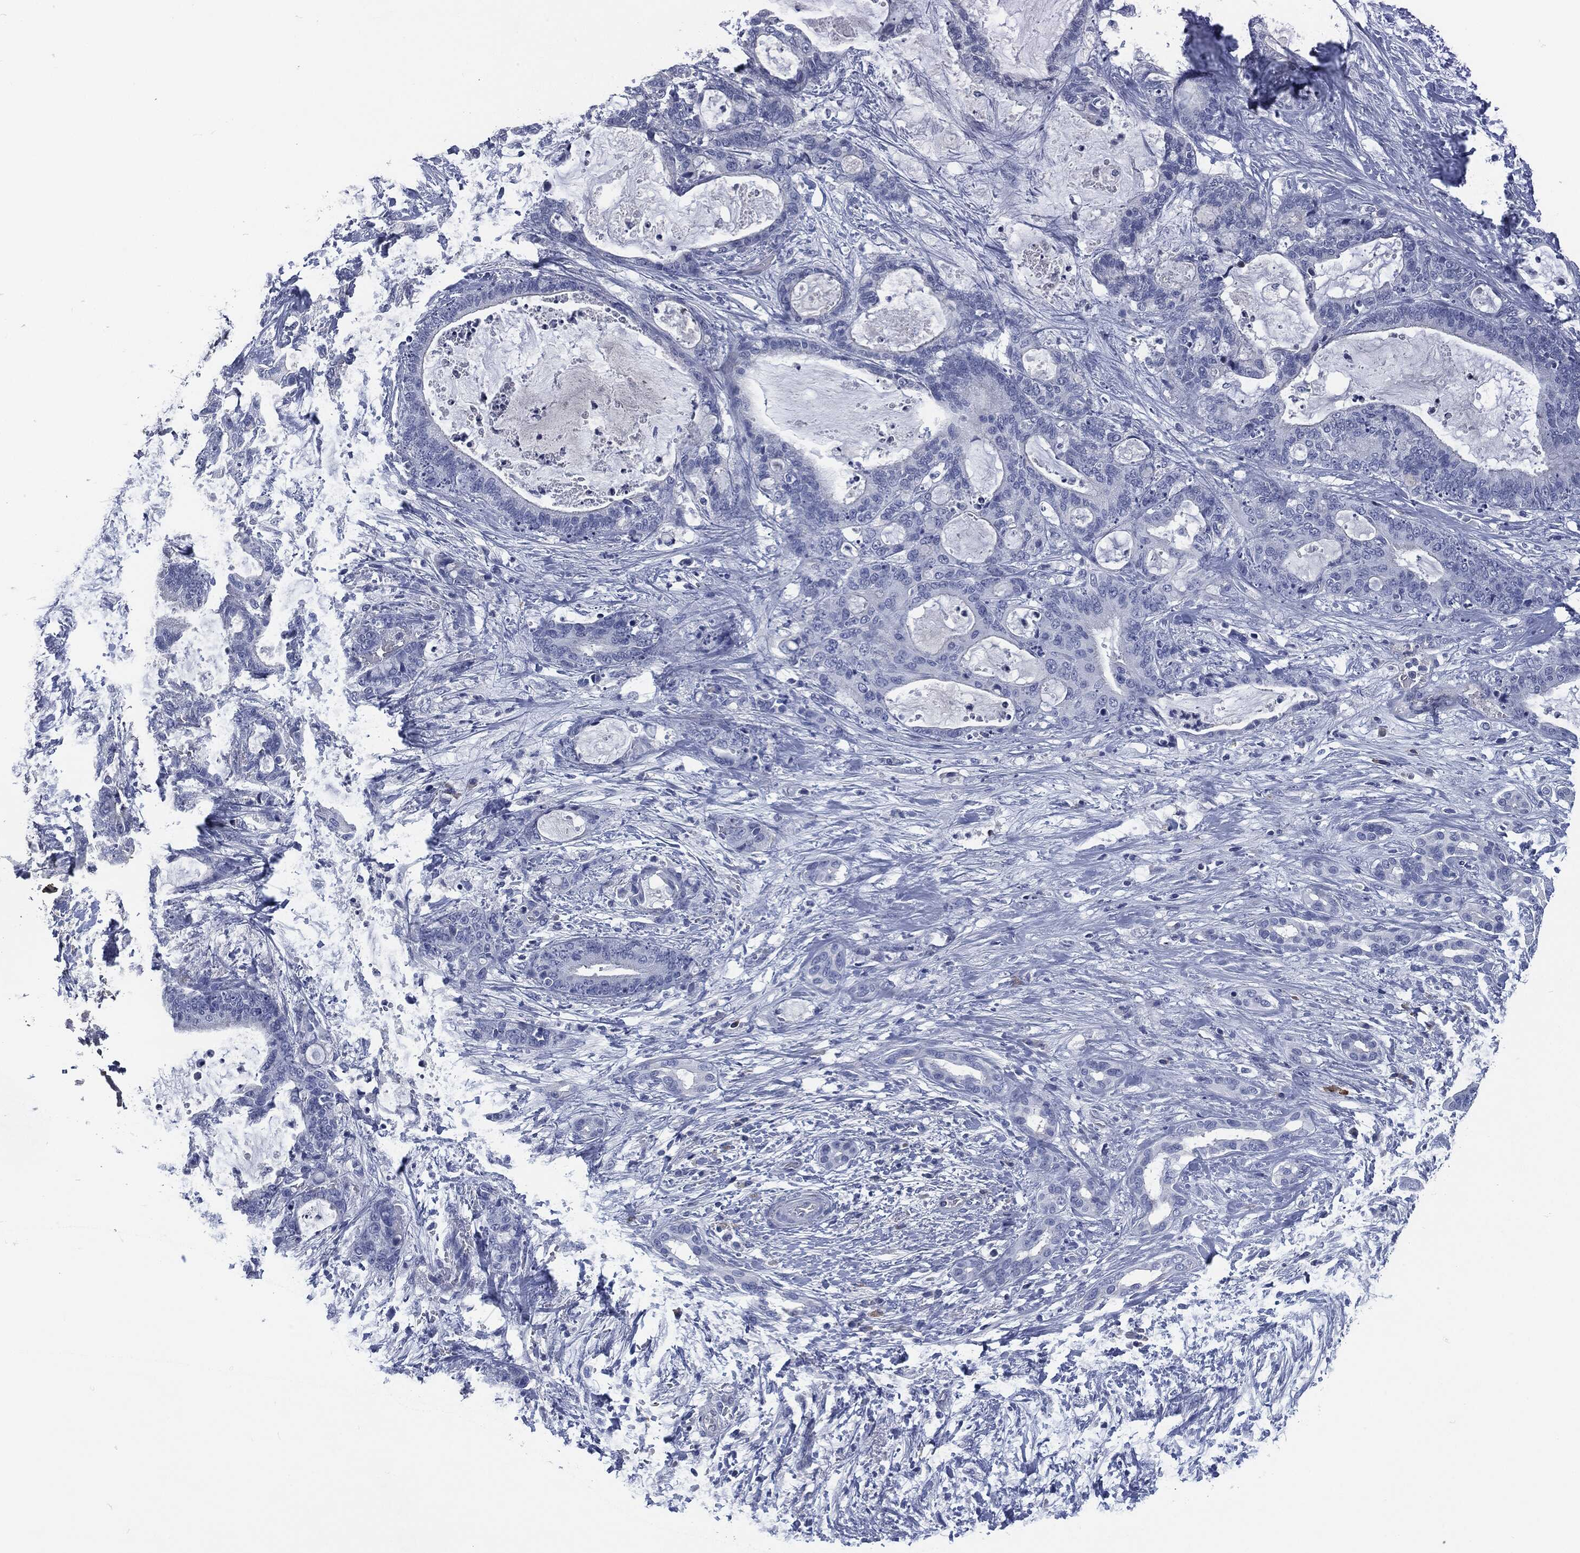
{"staining": {"intensity": "negative", "quantity": "none", "location": "none"}, "tissue": "liver cancer", "cell_type": "Tumor cells", "image_type": "cancer", "snomed": [{"axis": "morphology", "description": "Cholangiocarcinoma"}, {"axis": "topography", "description": "Liver"}], "caption": "High power microscopy histopathology image of an immunohistochemistry micrograph of liver cancer, revealing no significant expression in tumor cells.", "gene": "CD27", "patient": {"sex": "female", "age": 73}}